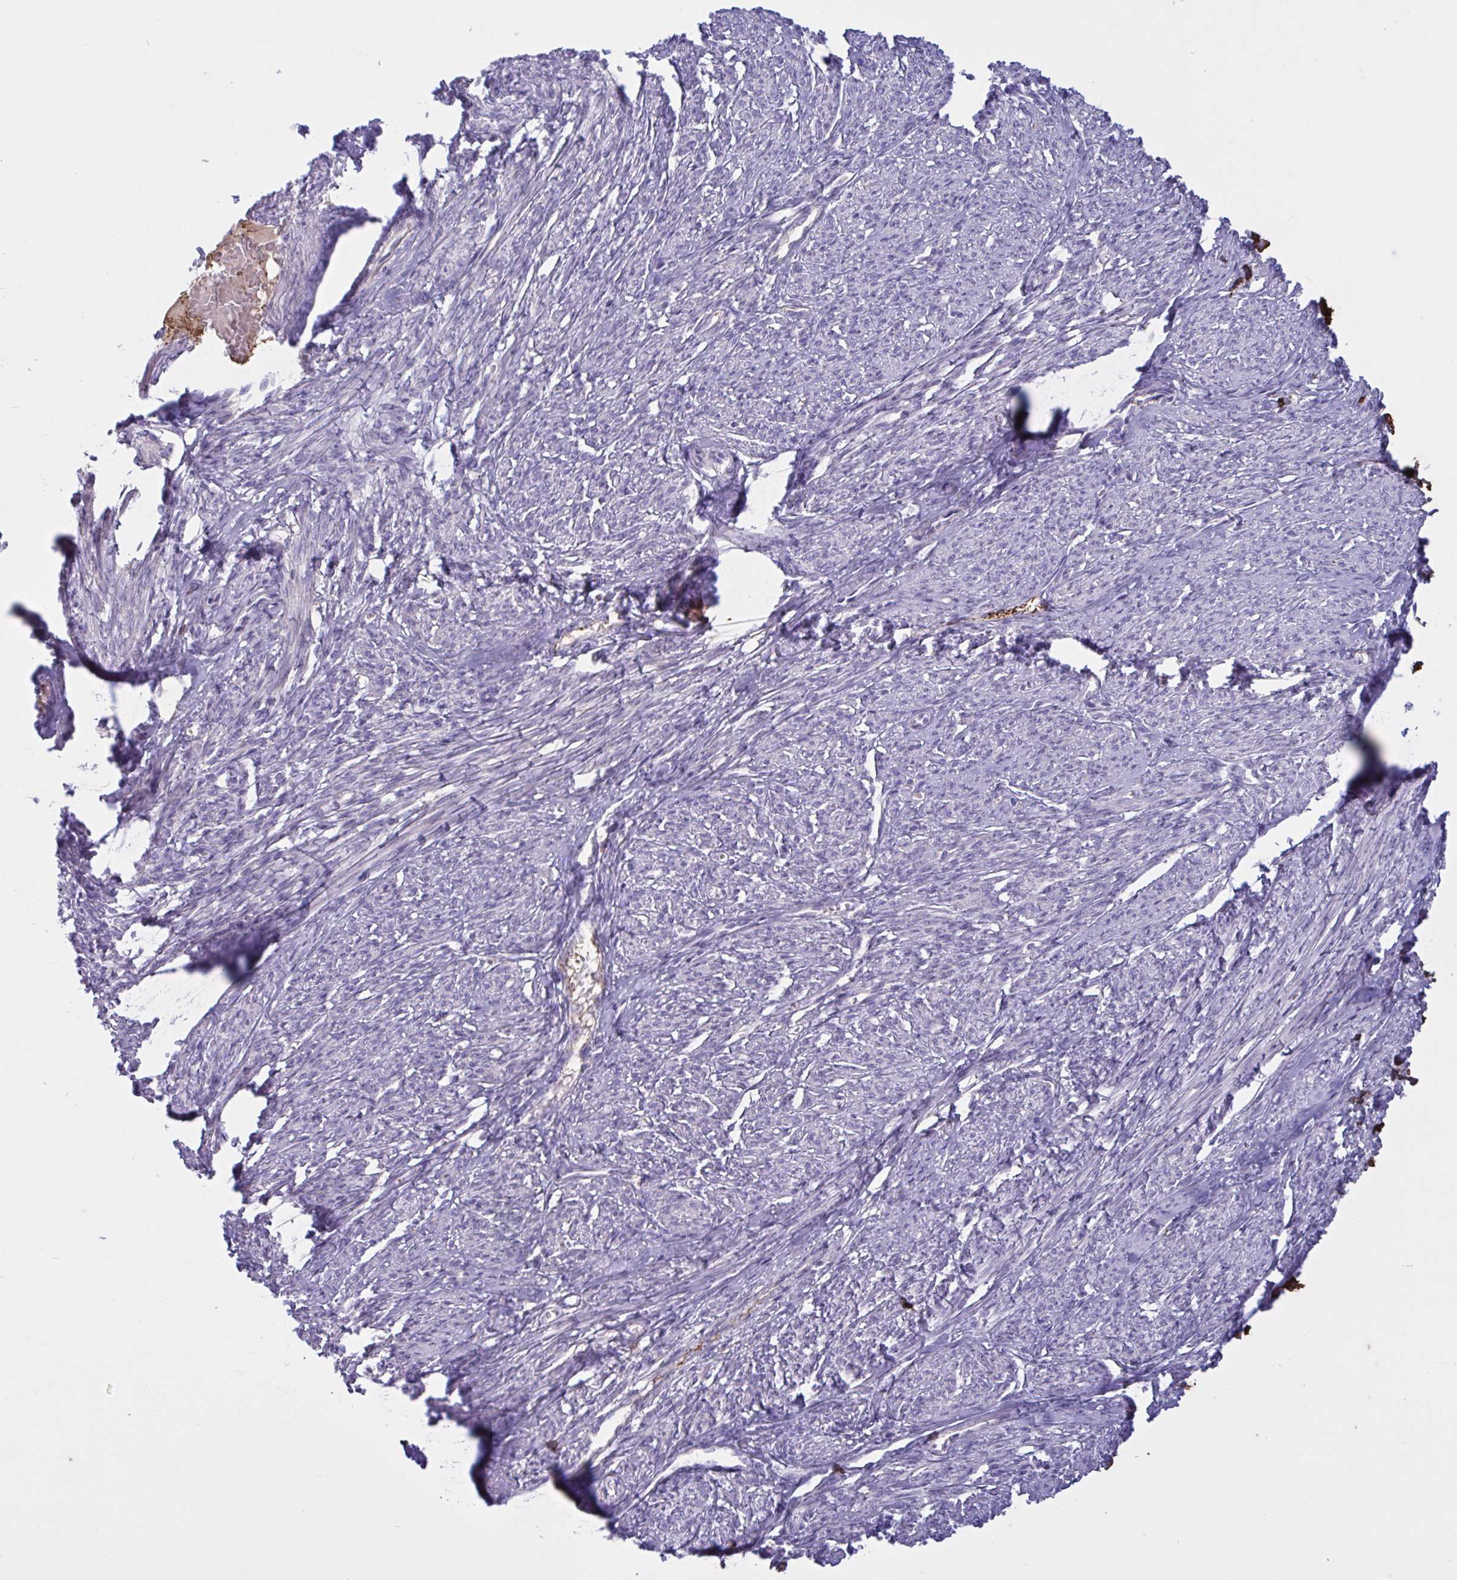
{"staining": {"intensity": "negative", "quantity": "none", "location": "none"}, "tissue": "smooth muscle", "cell_type": "Smooth muscle cells", "image_type": "normal", "snomed": [{"axis": "morphology", "description": "Normal tissue, NOS"}, {"axis": "topography", "description": "Smooth muscle"}], "caption": "Smooth muscle was stained to show a protein in brown. There is no significant expression in smooth muscle cells. (DAB immunohistochemistry, high magnification).", "gene": "IL1R1", "patient": {"sex": "female", "age": 65}}